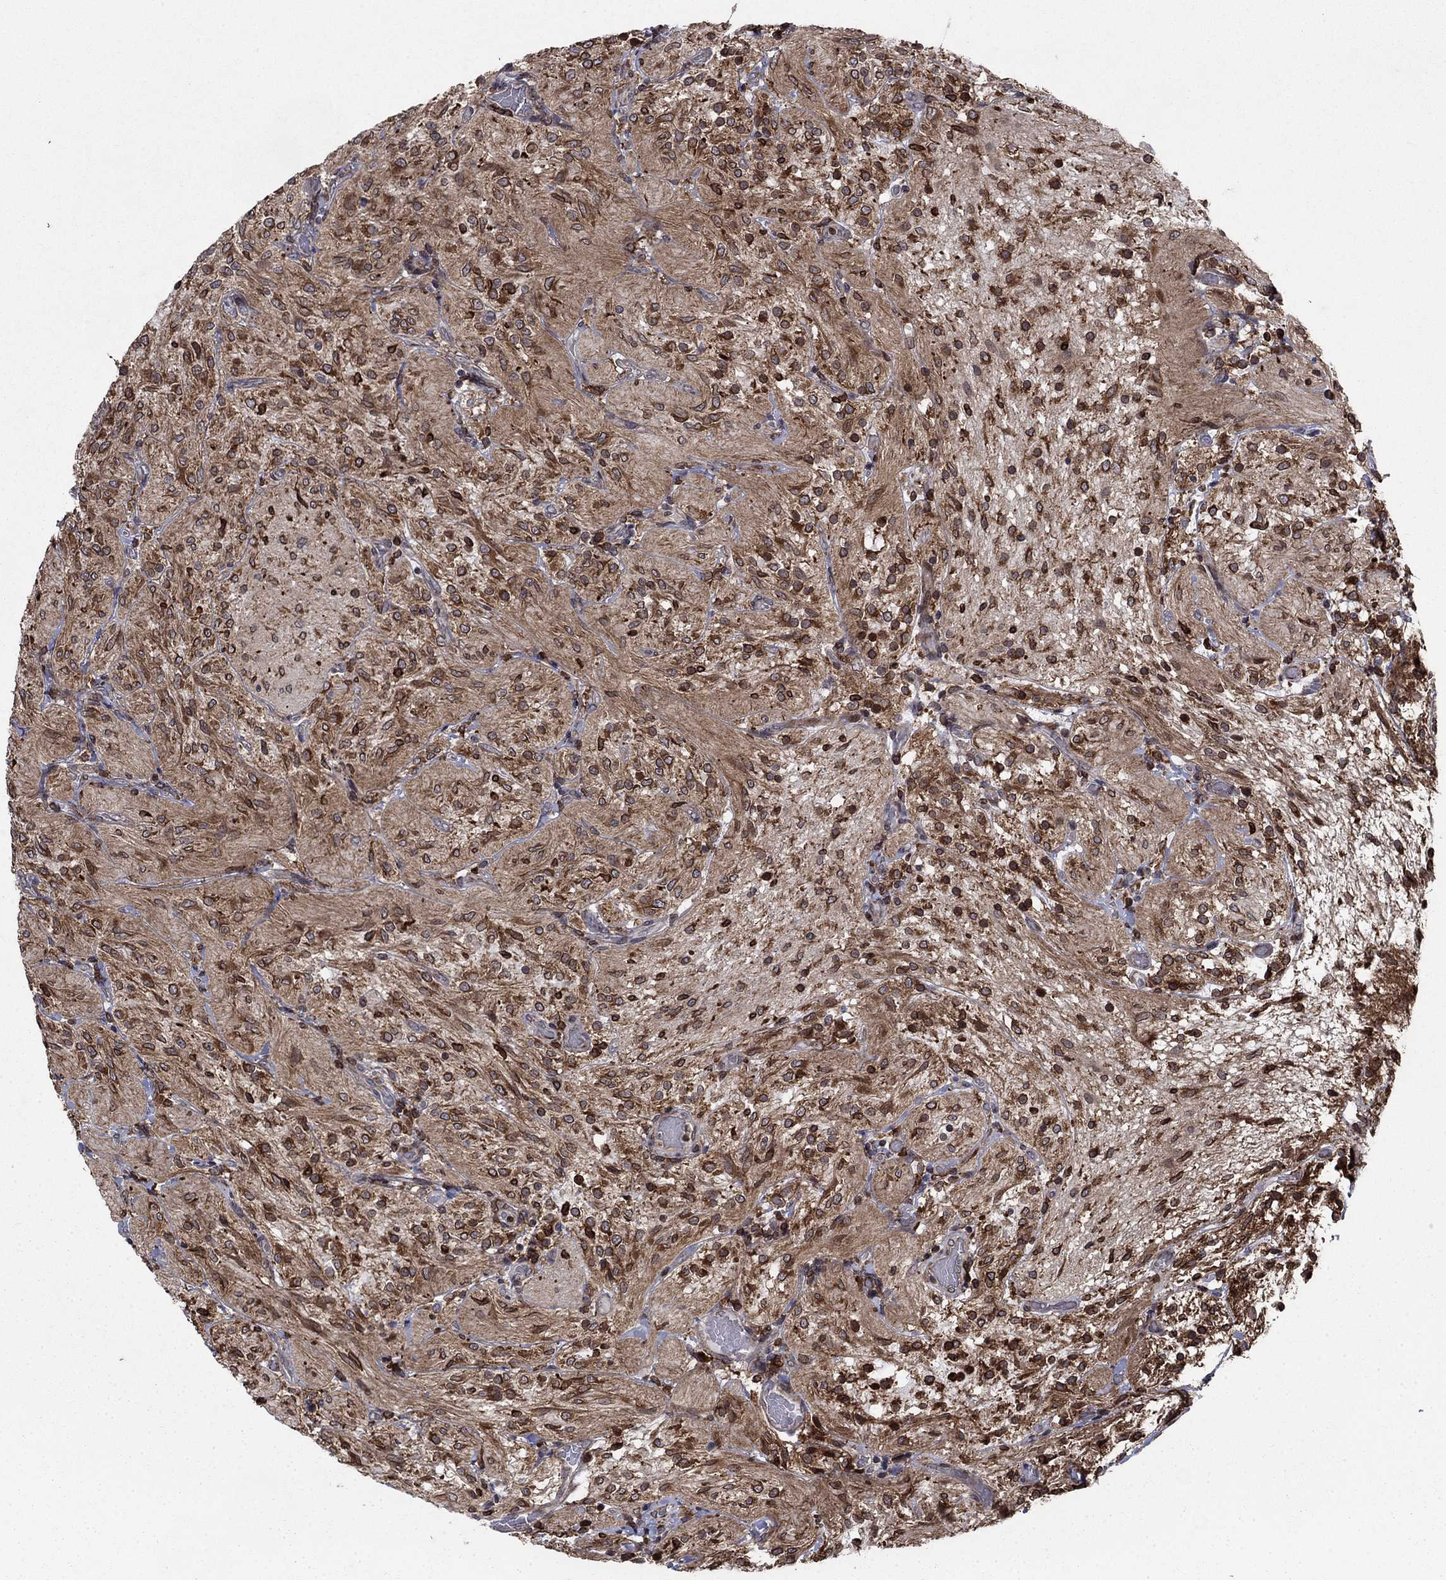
{"staining": {"intensity": "strong", "quantity": ">75%", "location": "cytoplasmic/membranous"}, "tissue": "glioma", "cell_type": "Tumor cells", "image_type": "cancer", "snomed": [{"axis": "morphology", "description": "Glioma, malignant, Low grade"}, {"axis": "topography", "description": "Brain"}], "caption": "Low-grade glioma (malignant) stained with a protein marker reveals strong staining in tumor cells.", "gene": "DHRS7", "patient": {"sex": "male", "age": 3}}